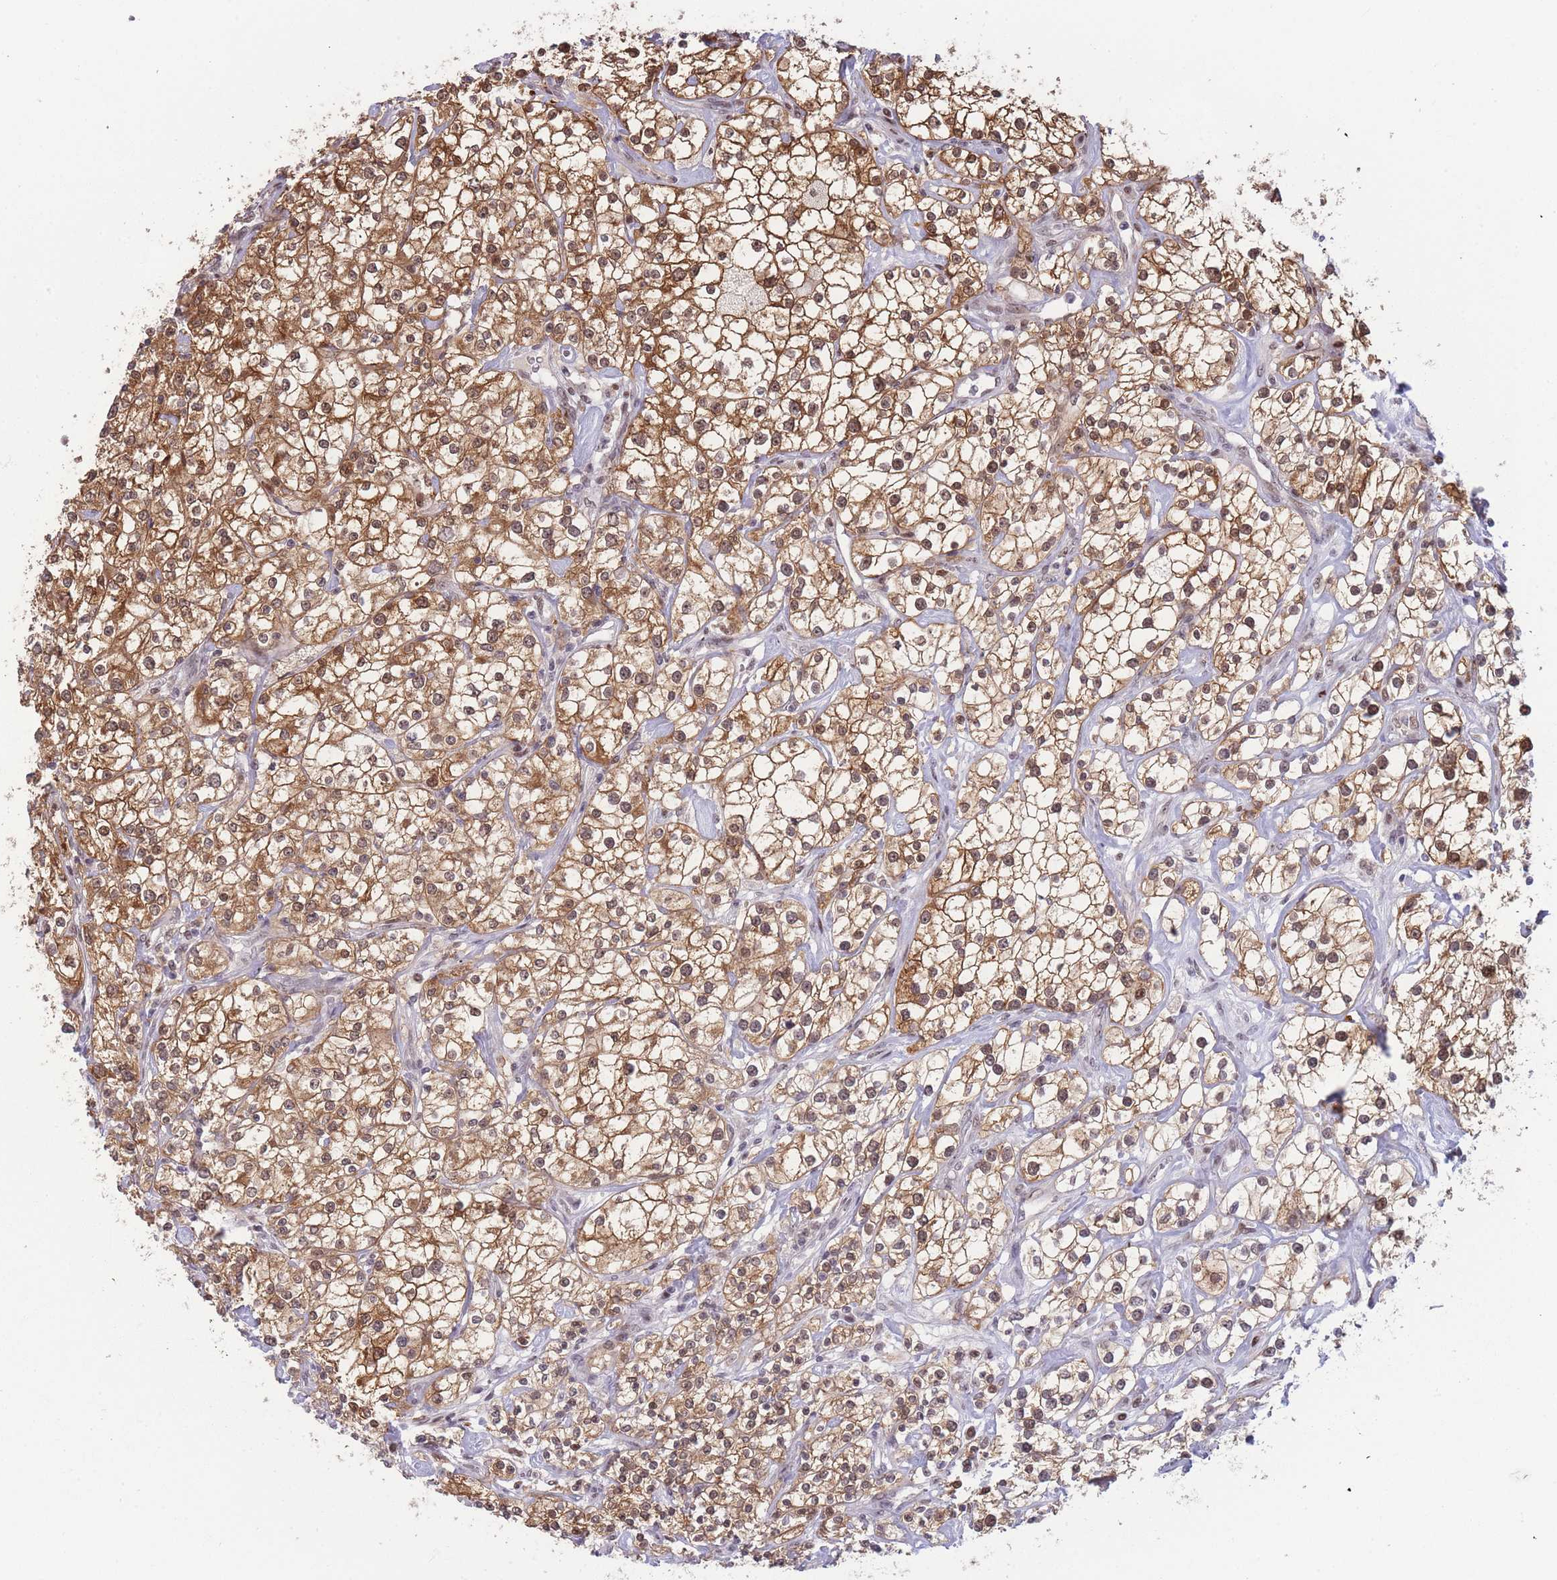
{"staining": {"intensity": "strong", "quantity": ">75%", "location": "cytoplasmic/membranous,nuclear"}, "tissue": "renal cancer", "cell_type": "Tumor cells", "image_type": "cancer", "snomed": [{"axis": "morphology", "description": "Adenocarcinoma, NOS"}, {"axis": "topography", "description": "Kidney"}], "caption": "Renal adenocarcinoma stained with DAB (3,3'-diaminobenzidine) immunohistochemistry (IHC) demonstrates high levels of strong cytoplasmic/membranous and nuclear staining in approximately >75% of tumor cells.", "gene": "DEAF1", "patient": {"sex": "male", "age": 77}}